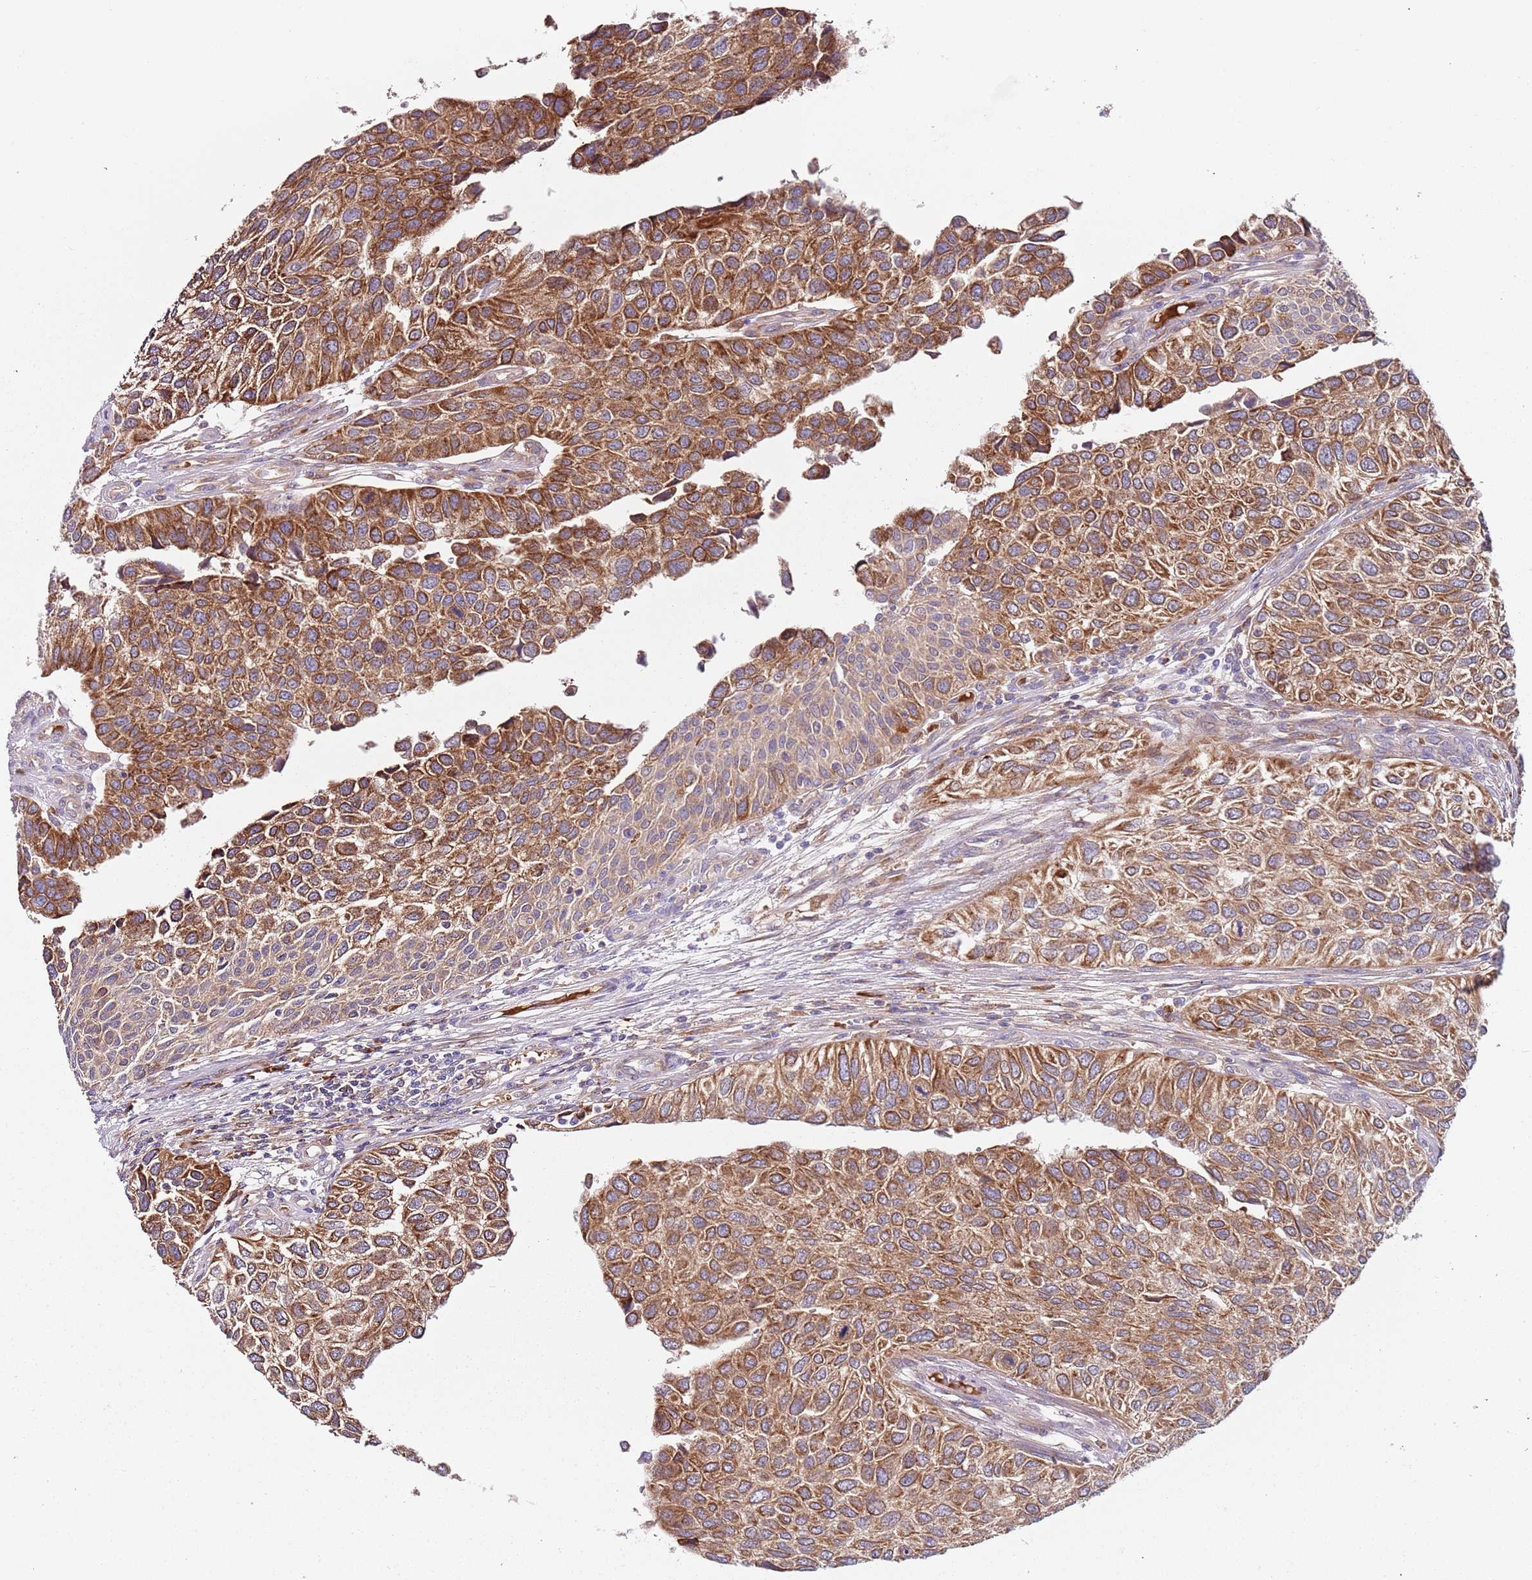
{"staining": {"intensity": "strong", "quantity": ">75%", "location": "cytoplasmic/membranous"}, "tissue": "urothelial cancer", "cell_type": "Tumor cells", "image_type": "cancer", "snomed": [{"axis": "morphology", "description": "Urothelial carcinoma, NOS"}, {"axis": "topography", "description": "Urinary bladder"}], "caption": "Protein staining shows strong cytoplasmic/membranous expression in approximately >75% of tumor cells in urothelial cancer.", "gene": "VWCE", "patient": {"sex": "male", "age": 55}}